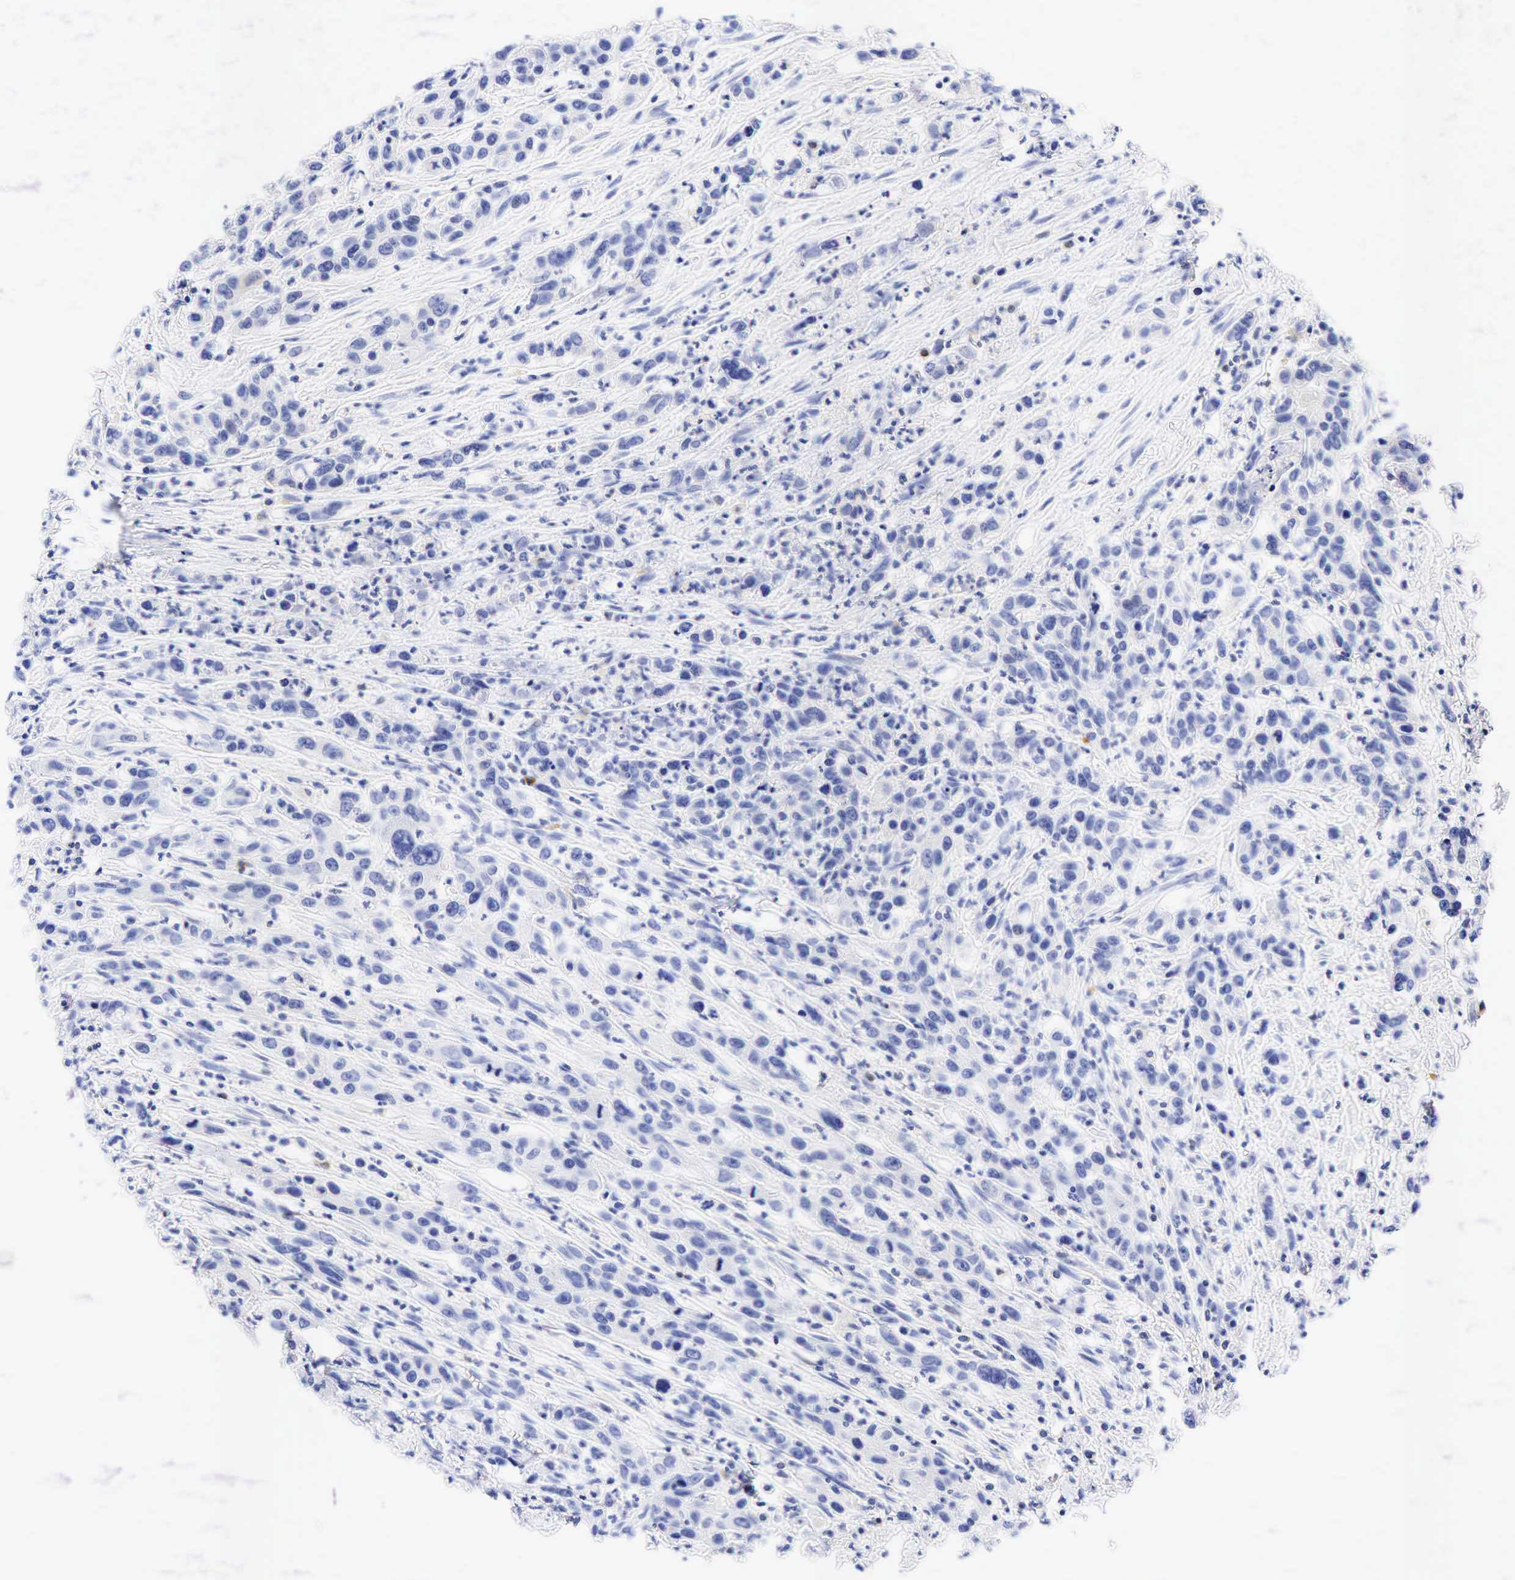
{"staining": {"intensity": "negative", "quantity": "none", "location": "none"}, "tissue": "urothelial cancer", "cell_type": "Tumor cells", "image_type": "cancer", "snomed": [{"axis": "morphology", "description": "Urothelial carcinoma, High grade"}, {"axis": "topography", "description": "Urinary bladder"}], "caption": "This histopathology image is of urothelial cancer stained with immunohistochemistry (IHC) to label a protein in brown with the nuclei are counter-stained blue. There is no positivity in tumor cells. The staining is performed using DAB brown chromogen with nuclei counter-stained in using hematoxylin.", "gene": "TNFRSF8", "patient": {"sex": "male", "age": 86}}